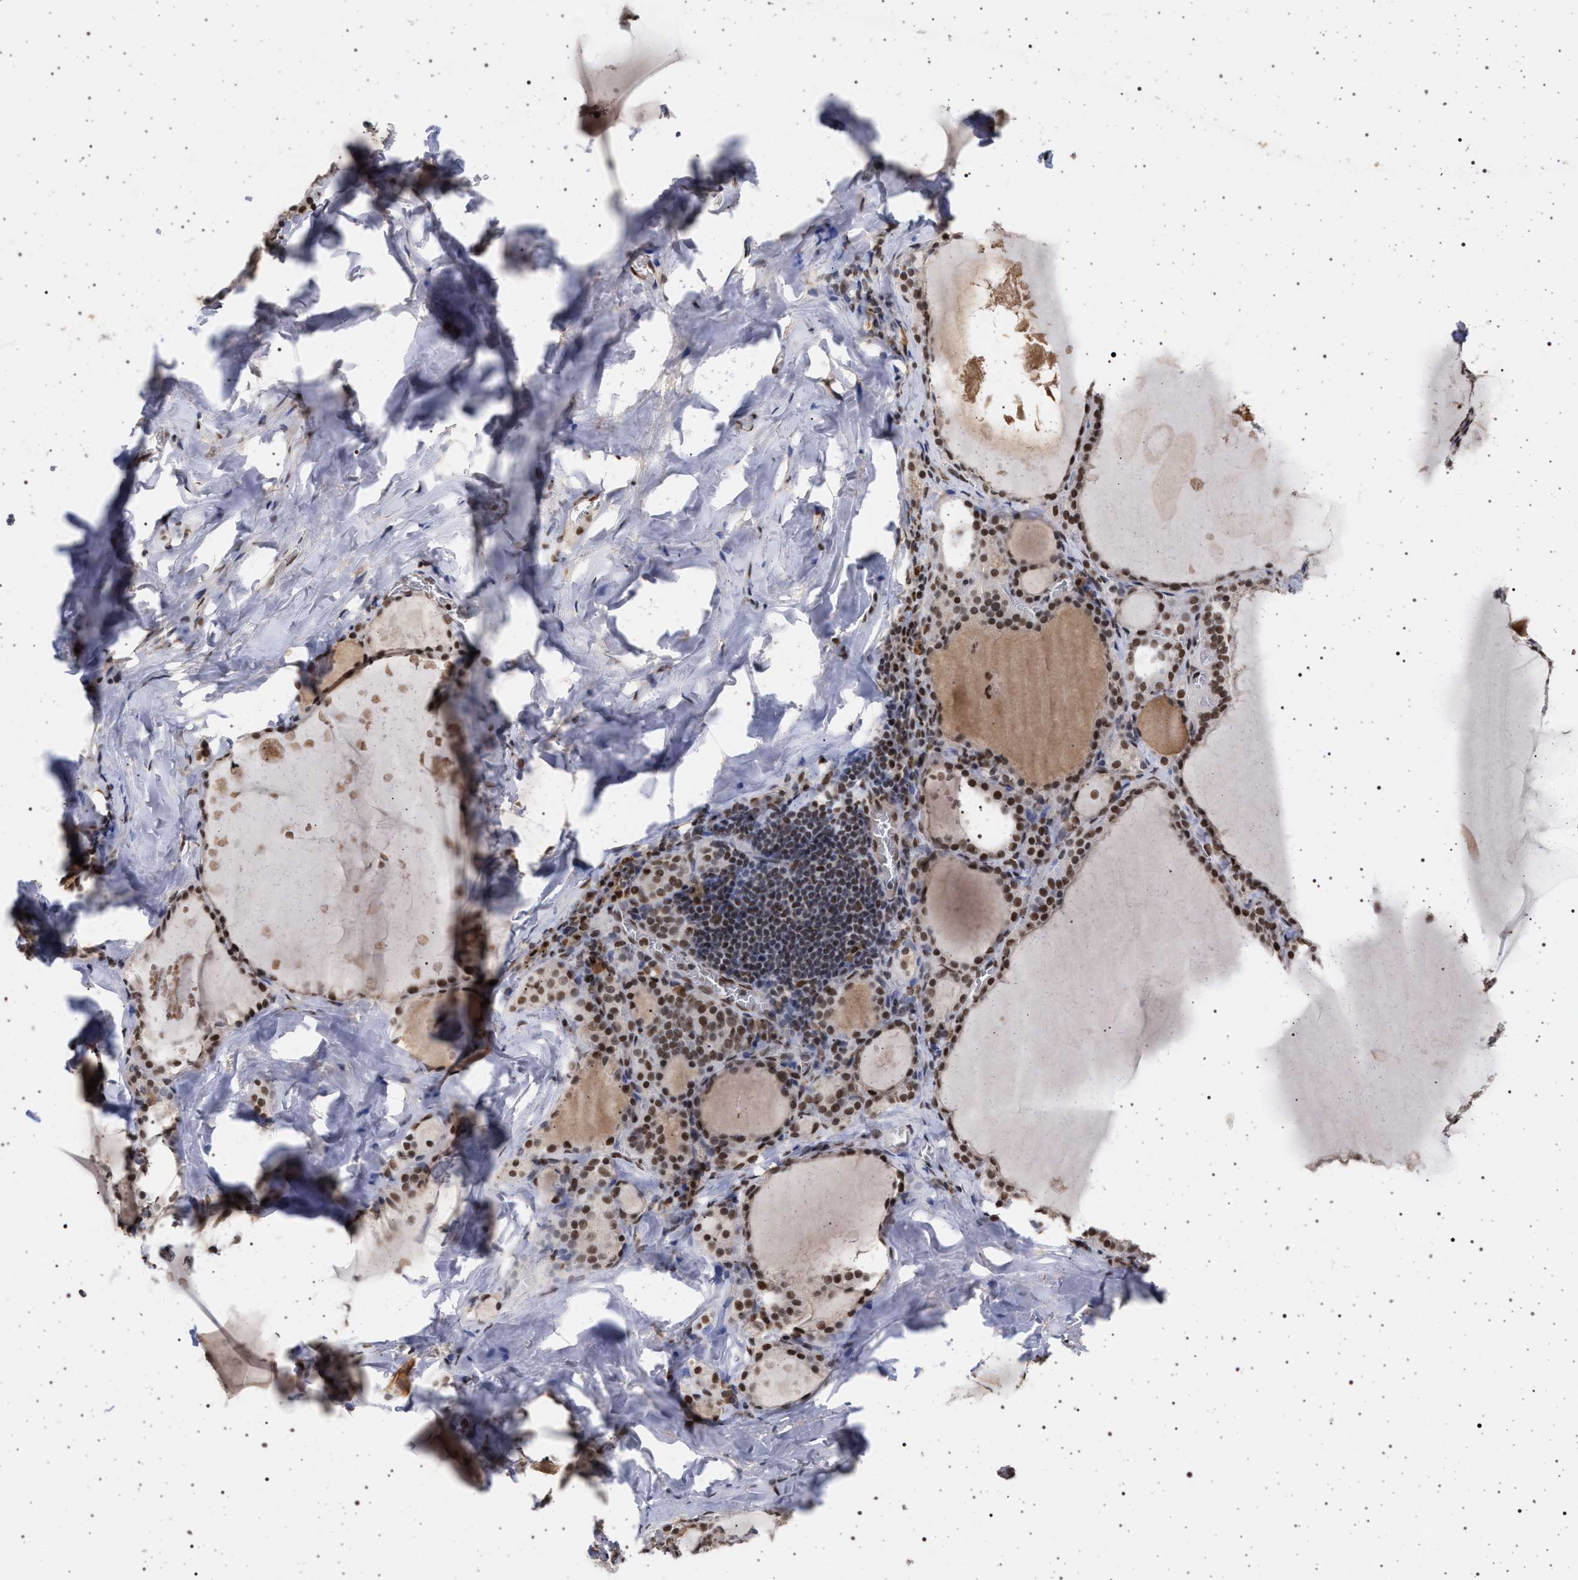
{"staining": {"intensity": "moderate", "quantity": ">75%", "location": "cytoplasmic/membranous,nuclear"}, "tissue": "thyroid gland", "cell_type": "Glandular cells", "image_type": "normal", "snomed": [{"axis": "morphology", "description": "Normal tissue, NOS"}, {"axis": "topography", "description": "Thyroid gland"}], "caption": "IHC micrograph of normal thyroid gland stained for a protein (brown), which exhibits medium levels of moderate cytoplasmic/membranous,nuclear expression in approximately >75% of glandular cells.", "gene": "PHF12", "patient": {"sex": "male", "age": 56}}